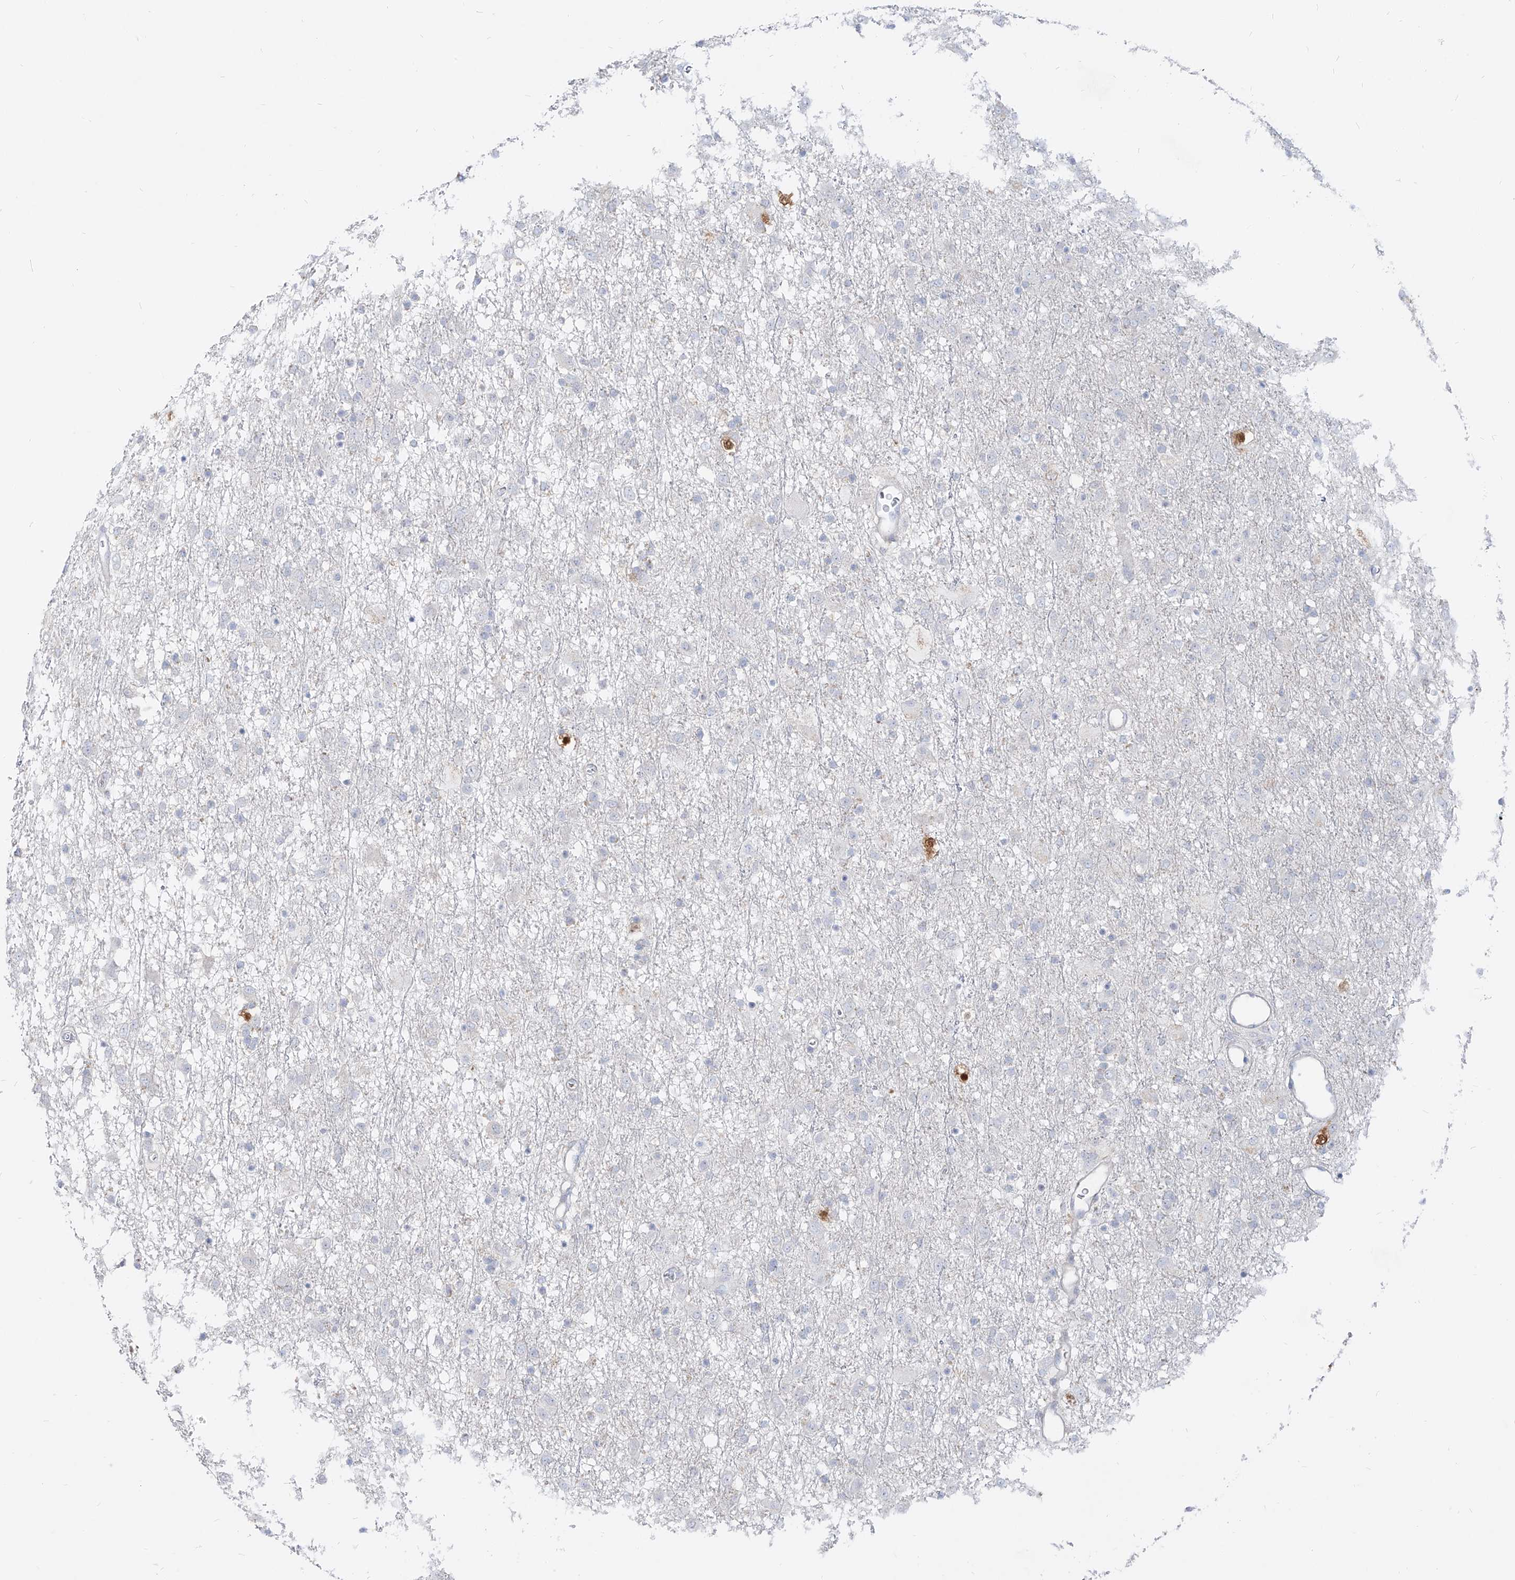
{"staining": {"intensity": "negative", "quantity": "none", "location": "none"}, "tissue": "glioma", "cell_type": "Tumor cells", "image_type": "cancer", "snomed": [{"axis": "morphology", "description": "Glioma, malignant, Low grade"}, {"axis": "topography", "description": "Brain"}], "caption": "Immunohistochemistry image of neoplastic tissue: human glioma stained with DAB (3,3'-diaminobenzidine) displays no significant protein positivity in tumor cells. (Brightfield microscopy of DAB IHC at high magnification).", "gene": "RBFOX3", "patient": {"sex": "male", "age": 65}}